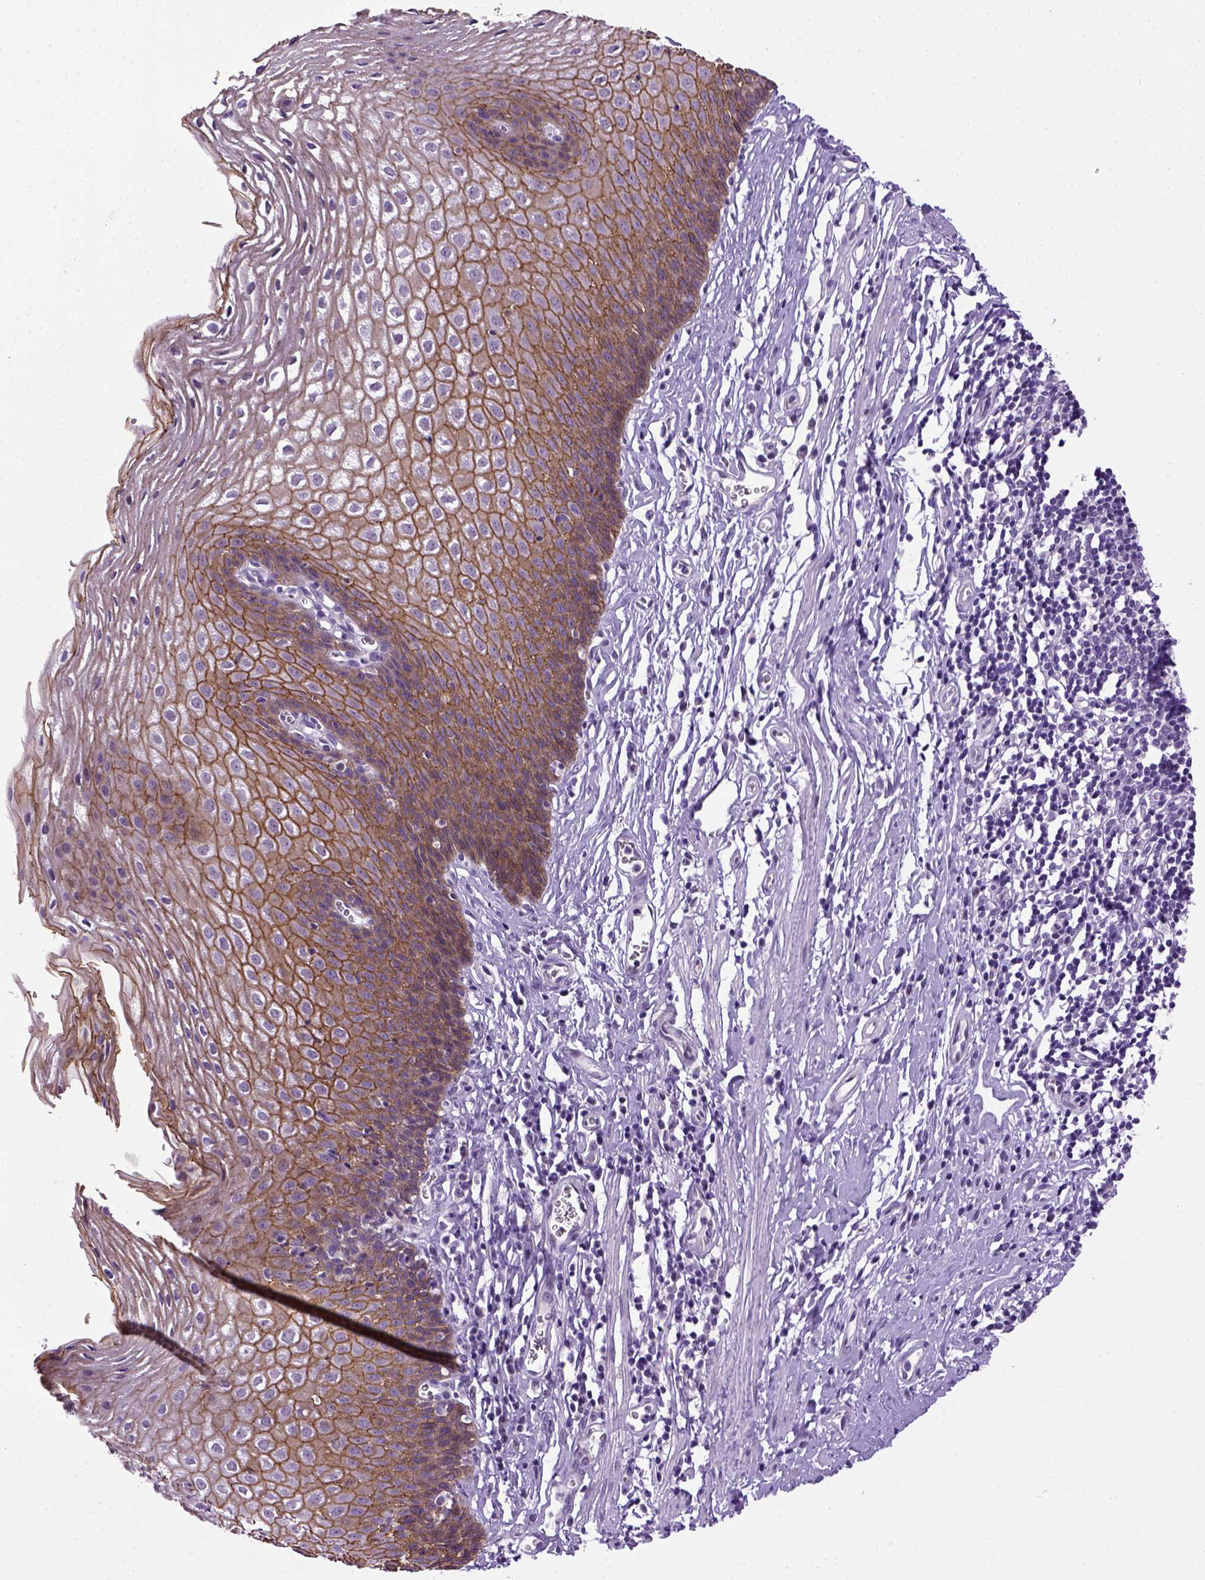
{"staining": {"intensity": "moderate", "quantity": ">75%", "location": "cytoplasmic/membranous"}, "tissue": "esophagus", "cell_type": "Squamous epithelial cells", "image_type": "normal", "snomed": [{"axis": "morphology", "description": "Normal tissue, NOS"}, {"axis": "topography", "description": "Esophagus"}], "caption": "A histopathology image showing moderate cytoplasmic/membranous staining in approximately >75% of squamous epithelial cells in unremarkable esophagus, as visualized by brown immunohistochemical staining.", "gene": "CDH1", "patient": {"sex": "male", "age": 72}}